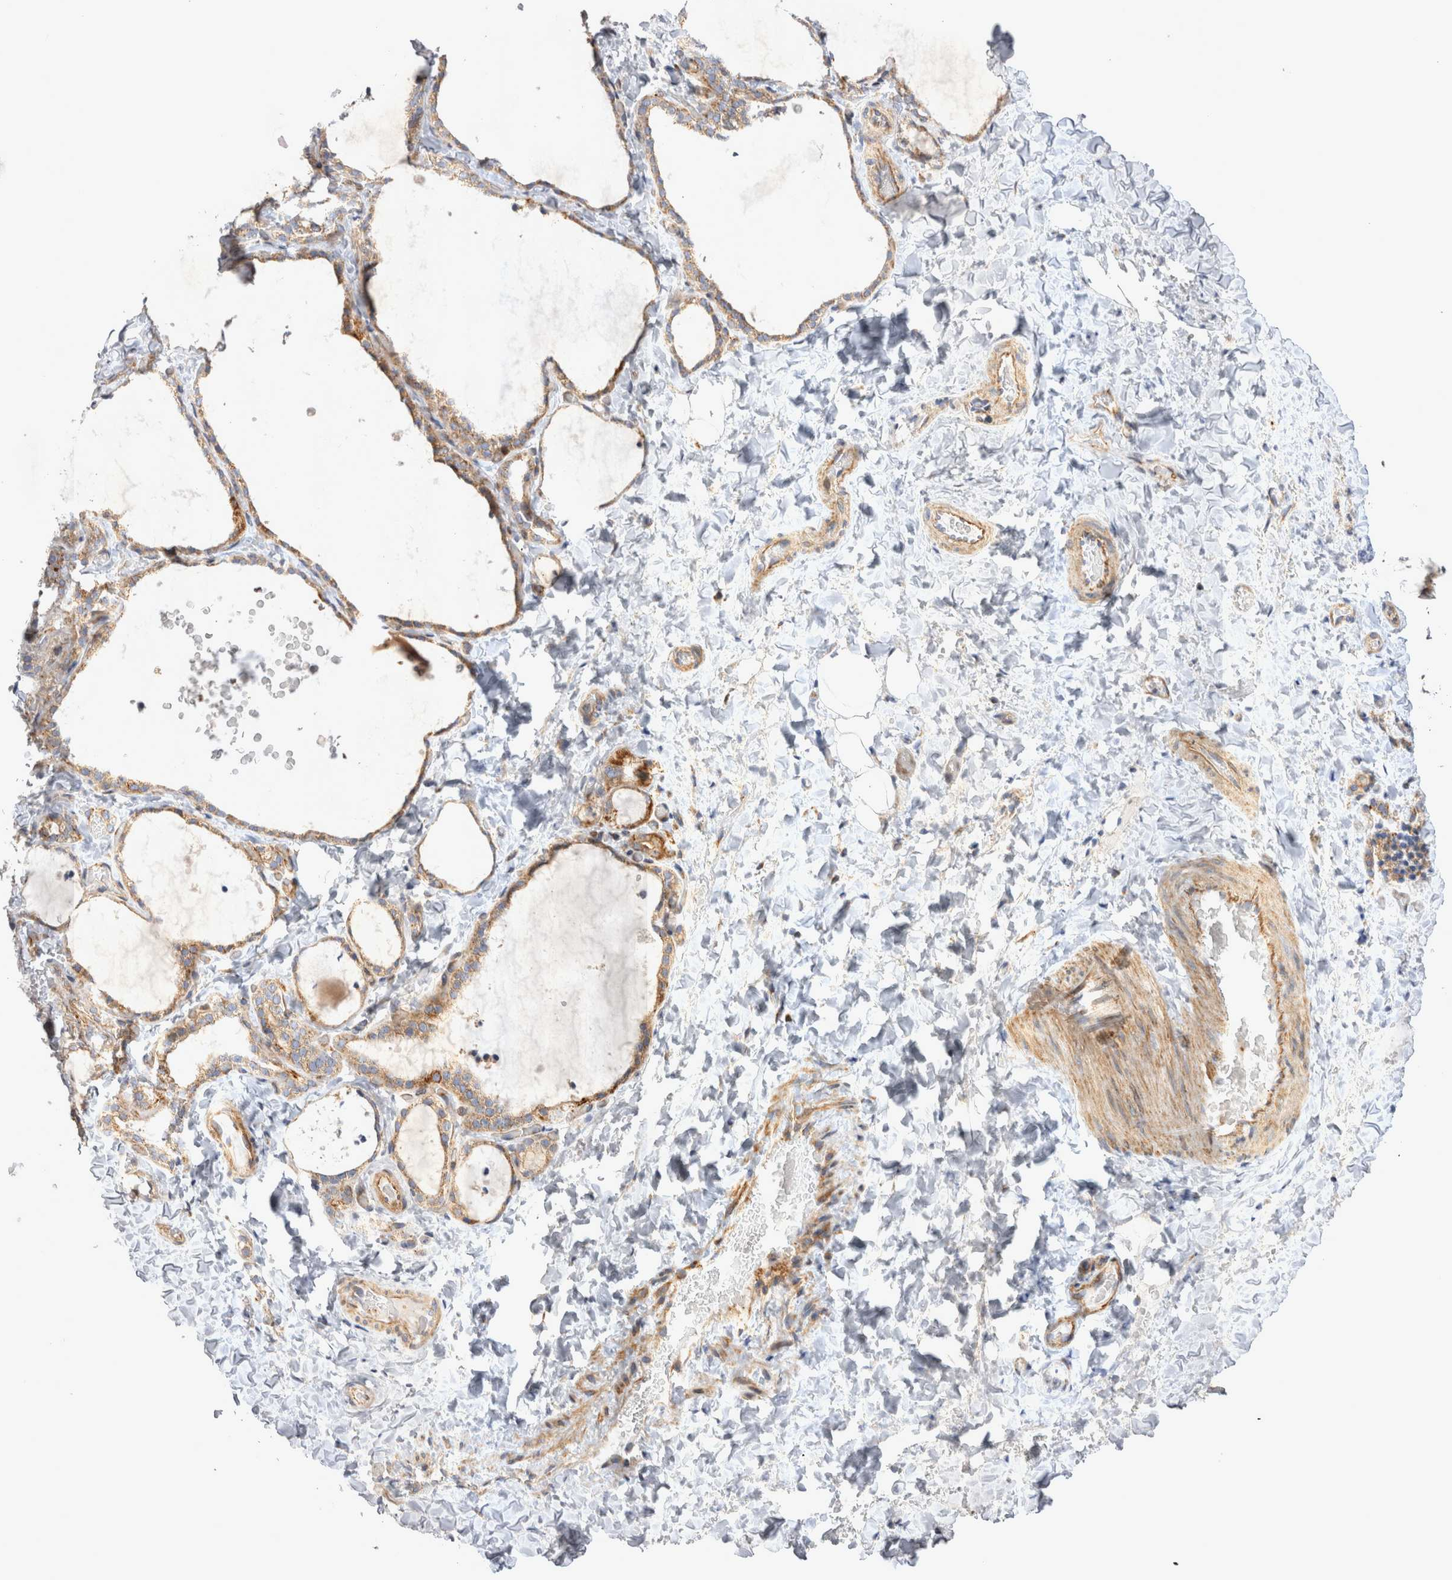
{"staining": {"intensity": "moderate", "quantity": ">75%", "location": "cytoplasmic/membranous"}, "tissue": "thyroid gland", "cell_type": "Glandular cells", "image_type": "normal", "snomed": [{"axis": "morphology", "description": "Normal tissue, NOS"}, {"axis": "topography", "description": "Thyroid gland"}], "caption": "Thyroid gland stained with IHC displays moderate cytoplasmic/membranous positivity in approximately >75% of glandular cells. (DAB (3,3'-diaminobenzidine) IHC with brightfield microscopy, high magnification).", "gene": "TSPOAP1", "patient": {"sex": "female", "age": 22}}